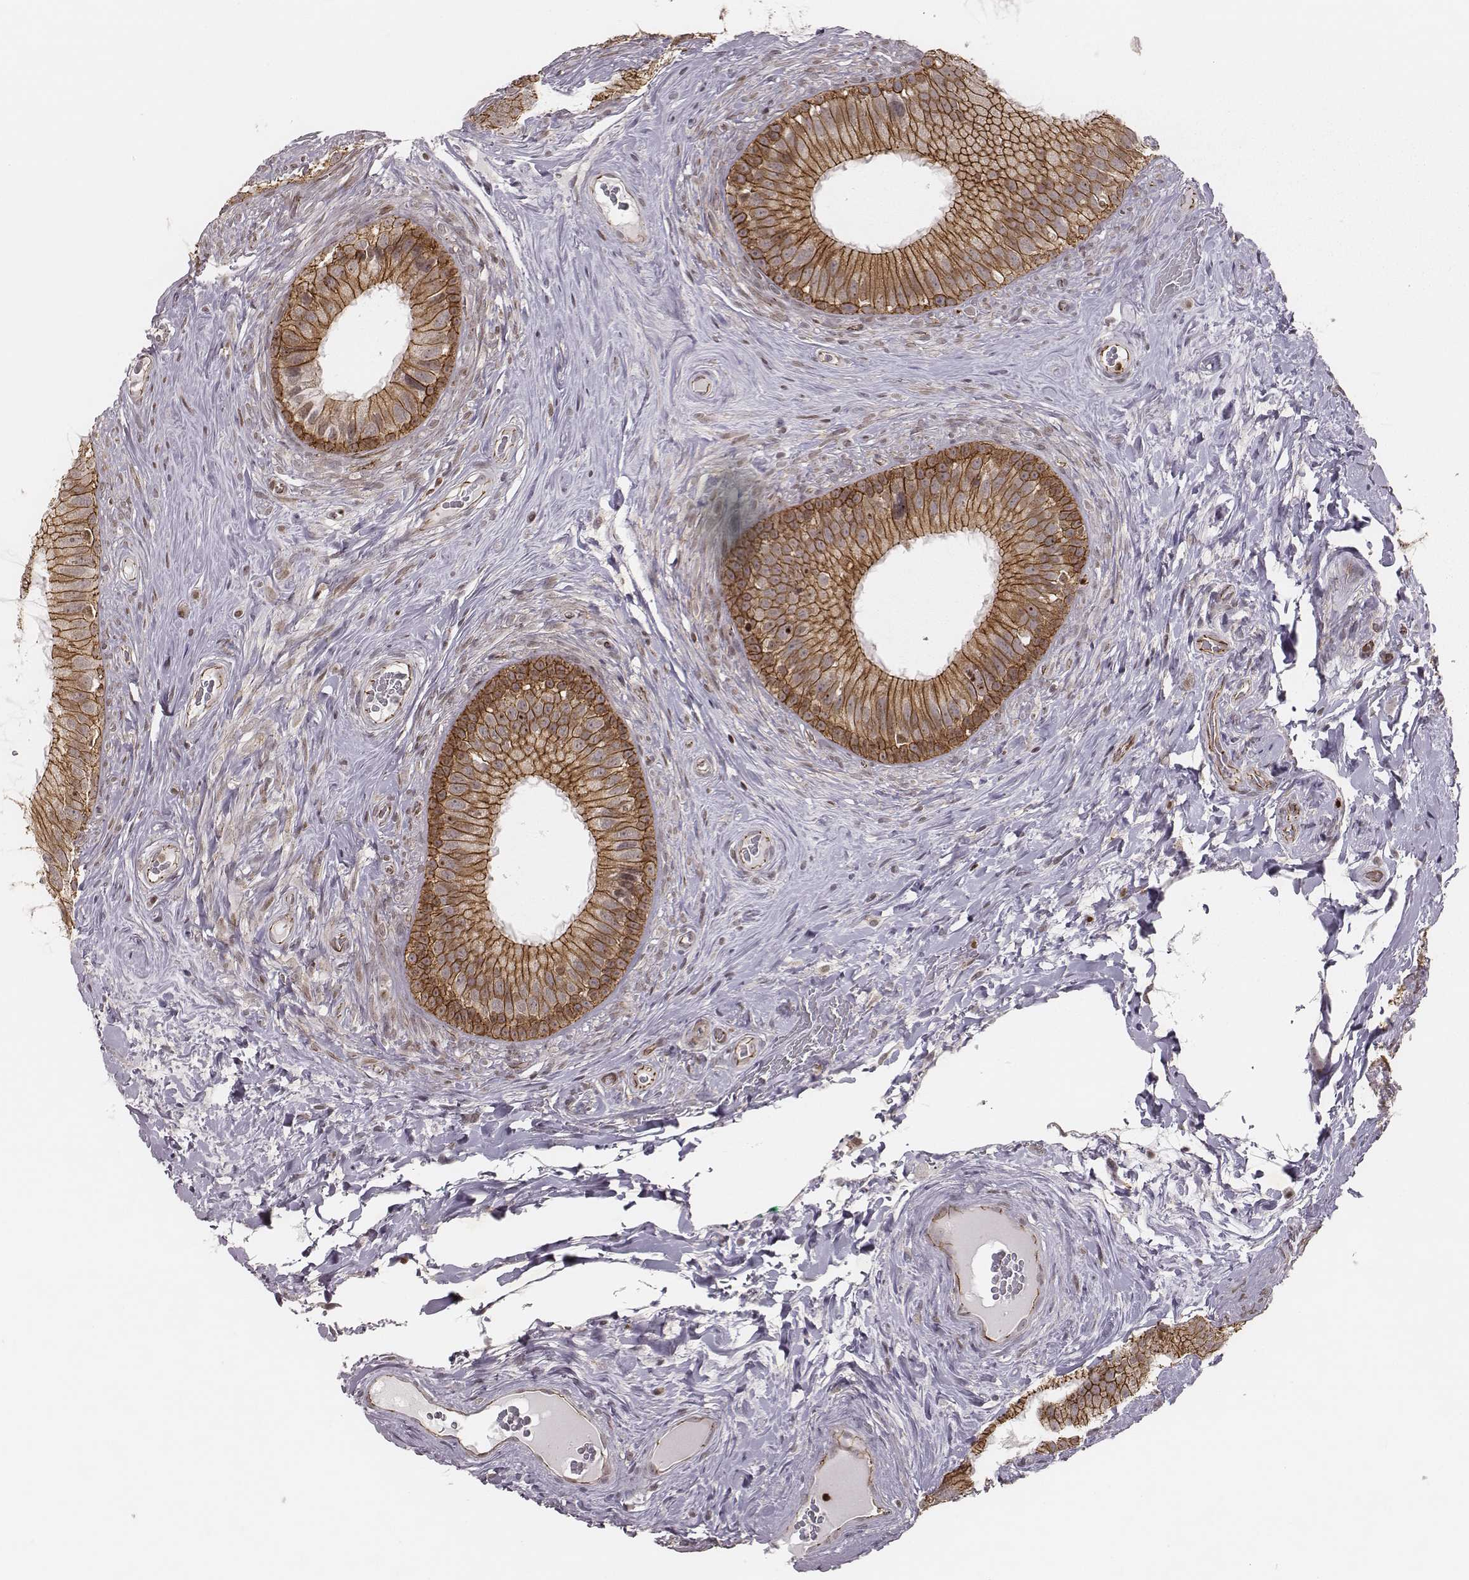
{"staining": {"intensity": "moderate", "quantity": ">75%", "location": "cytoplasmic/membranous"}, "tissue": "epididymis", "cell_type": "Glandular cells", "image_type": "normal", "snomed": [{"axis": "morphology", "description": "Normal tissue, NOS"}, {"axis": "topography", "description": "Epididymis"}], "caption": "Benign epididymis shows moderate cytoplasmic/membranous positivity in about >75% of glandular cells.", "gene": "WDR59", "patient": {"sex": "male", "age": 59}}